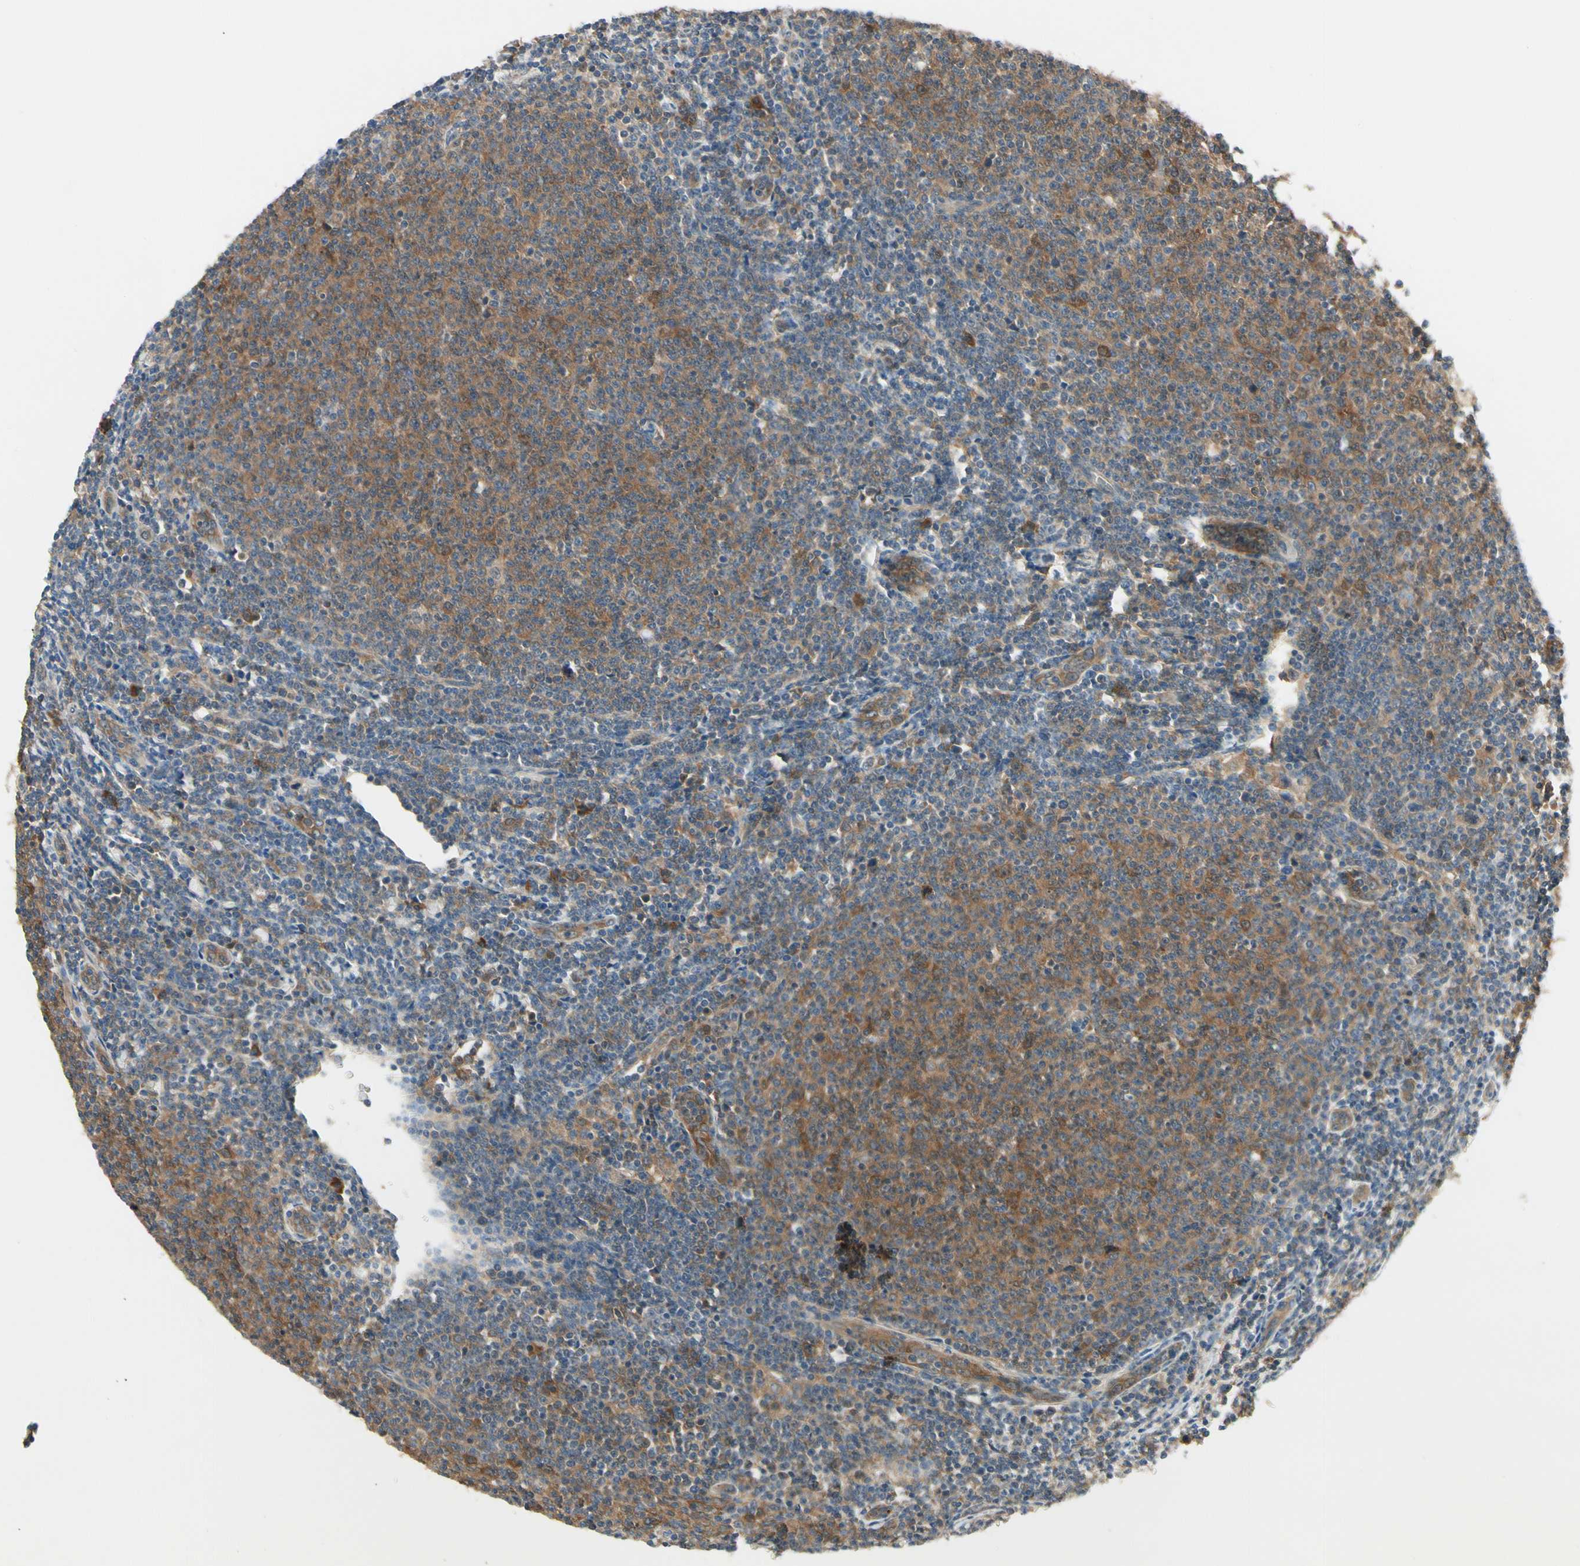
{"staining": {"intensity": "moderate", "quantity": ">75%", "location": "cytoplasmic/membranous"}, "tissue": "lymphoma", "cell_type": "Tumor cells", "image_type": "cancer", "snomed": [{"axis": "morphology", "description": "Malignant lymphoma, non-Hodgkin's type, Low grade"}, {"axis": "topography", "description": "Lymph node"}], "caption": "The photomicrograph displays a brown stain indicating the presence of a protein in the cytoplasmic/membranous of tumor cells in low-grade malignant lymphoma, non-Hodgkin's type.", "gene": "NME1-NME2", "patient": {"sex": "male", "age": 66}}